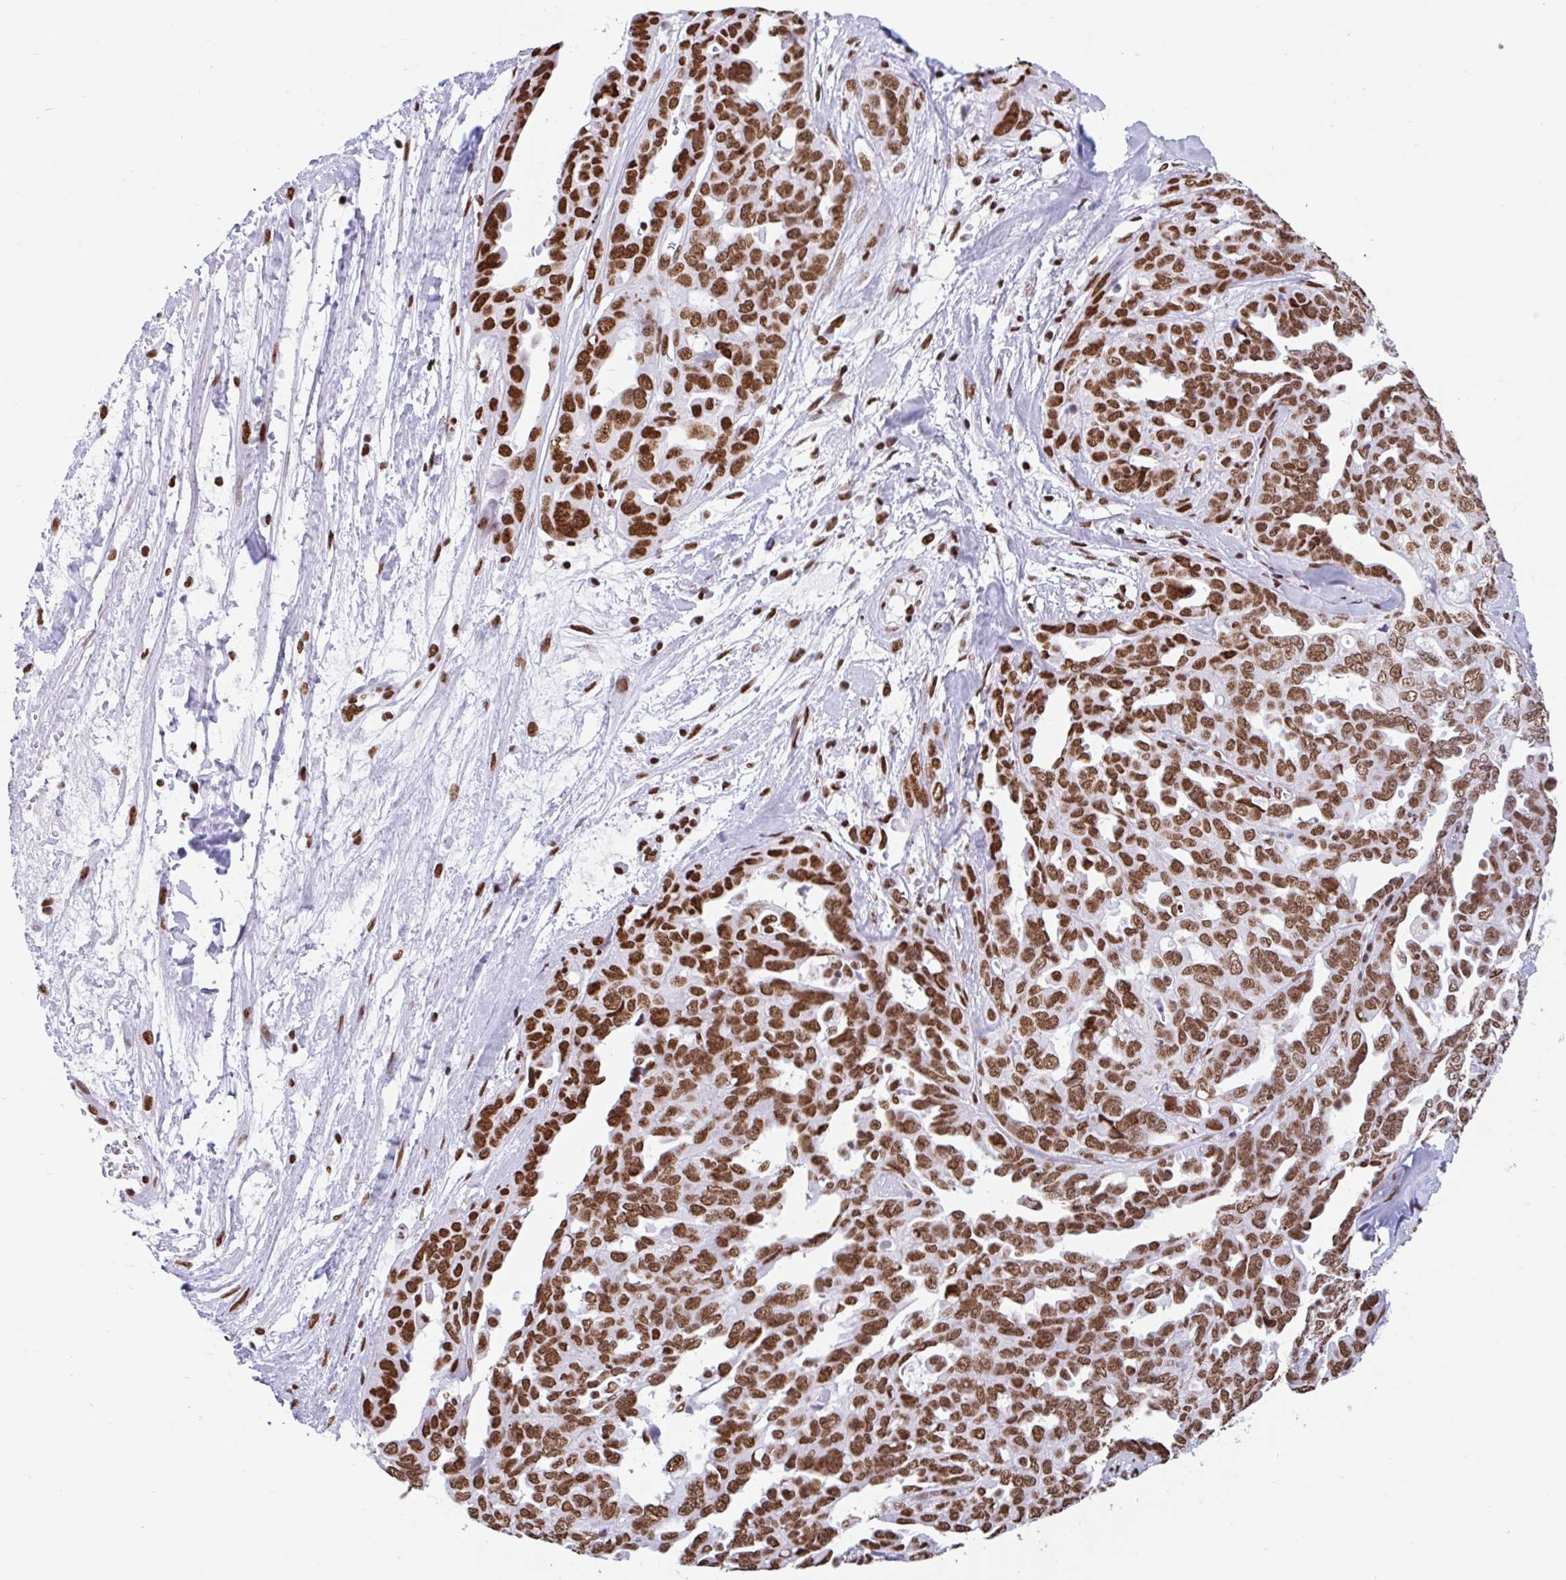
{"staining": {"intensity": "strong", "quantity": ">75%", "location": "nuclear"}, "tissue": "ovarian cancer", "cell_type": "Tumor cells", "image_type": "cancer", "snomed": [{"axis": "morphology", "description": "Carcinoma, endometroid"}, {"axis": "topography", "description": "Ovary"}], "caption": "Immunohistochemical staining of ovarian cancer displays high levels of strong nuclear staining in about >75% of tumor cells.", "gene": "KHDRBS1", "patient": {"sex": "female", "age": 70}}